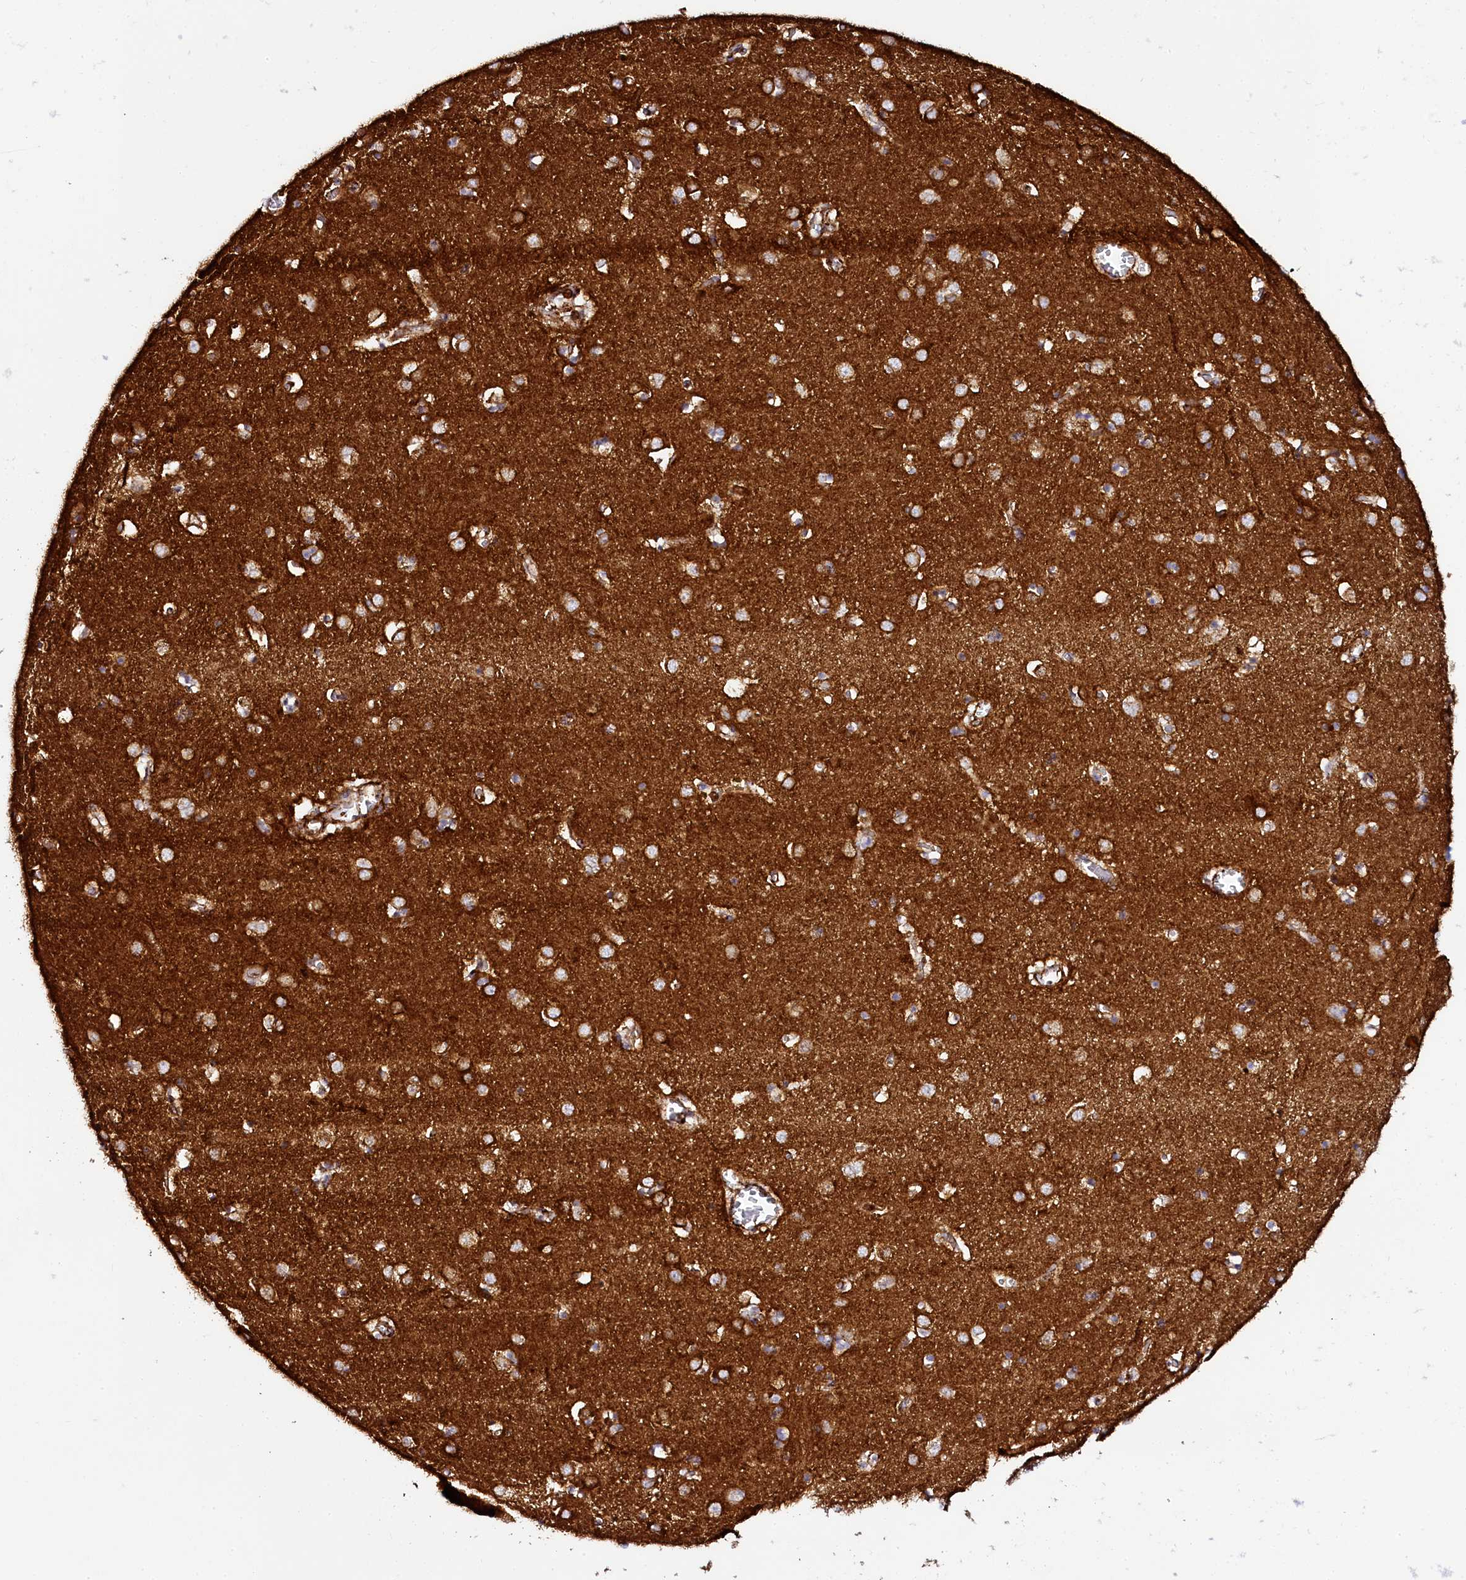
{"staining": {"intensity": "moderate", "quantity": "<25%", "location": "cytoplasmic/membranous"}, "tissue": "caudate", "cell_type": "Glial cells", "image_type": "normal", "snomed": [{"axis": "morphology", "description": "Normal tissue, NOS"}, {"axis": "topography", "description": "Lateral ventricle wall"}], "caption": "Immunohistochemistry staining of normal caudate, which shows low levels of moderate cytoplasmic/membranous positivity in about <25% of glial cells indicating moderate cytoplasmic/membranous protein expression. The staining was performed using DAB (brown) for protein detection and nuclei were counterstained in hematoxylin (blue).", "gene": "AAAS", "patient": {"sex": "male", "age": 70}}